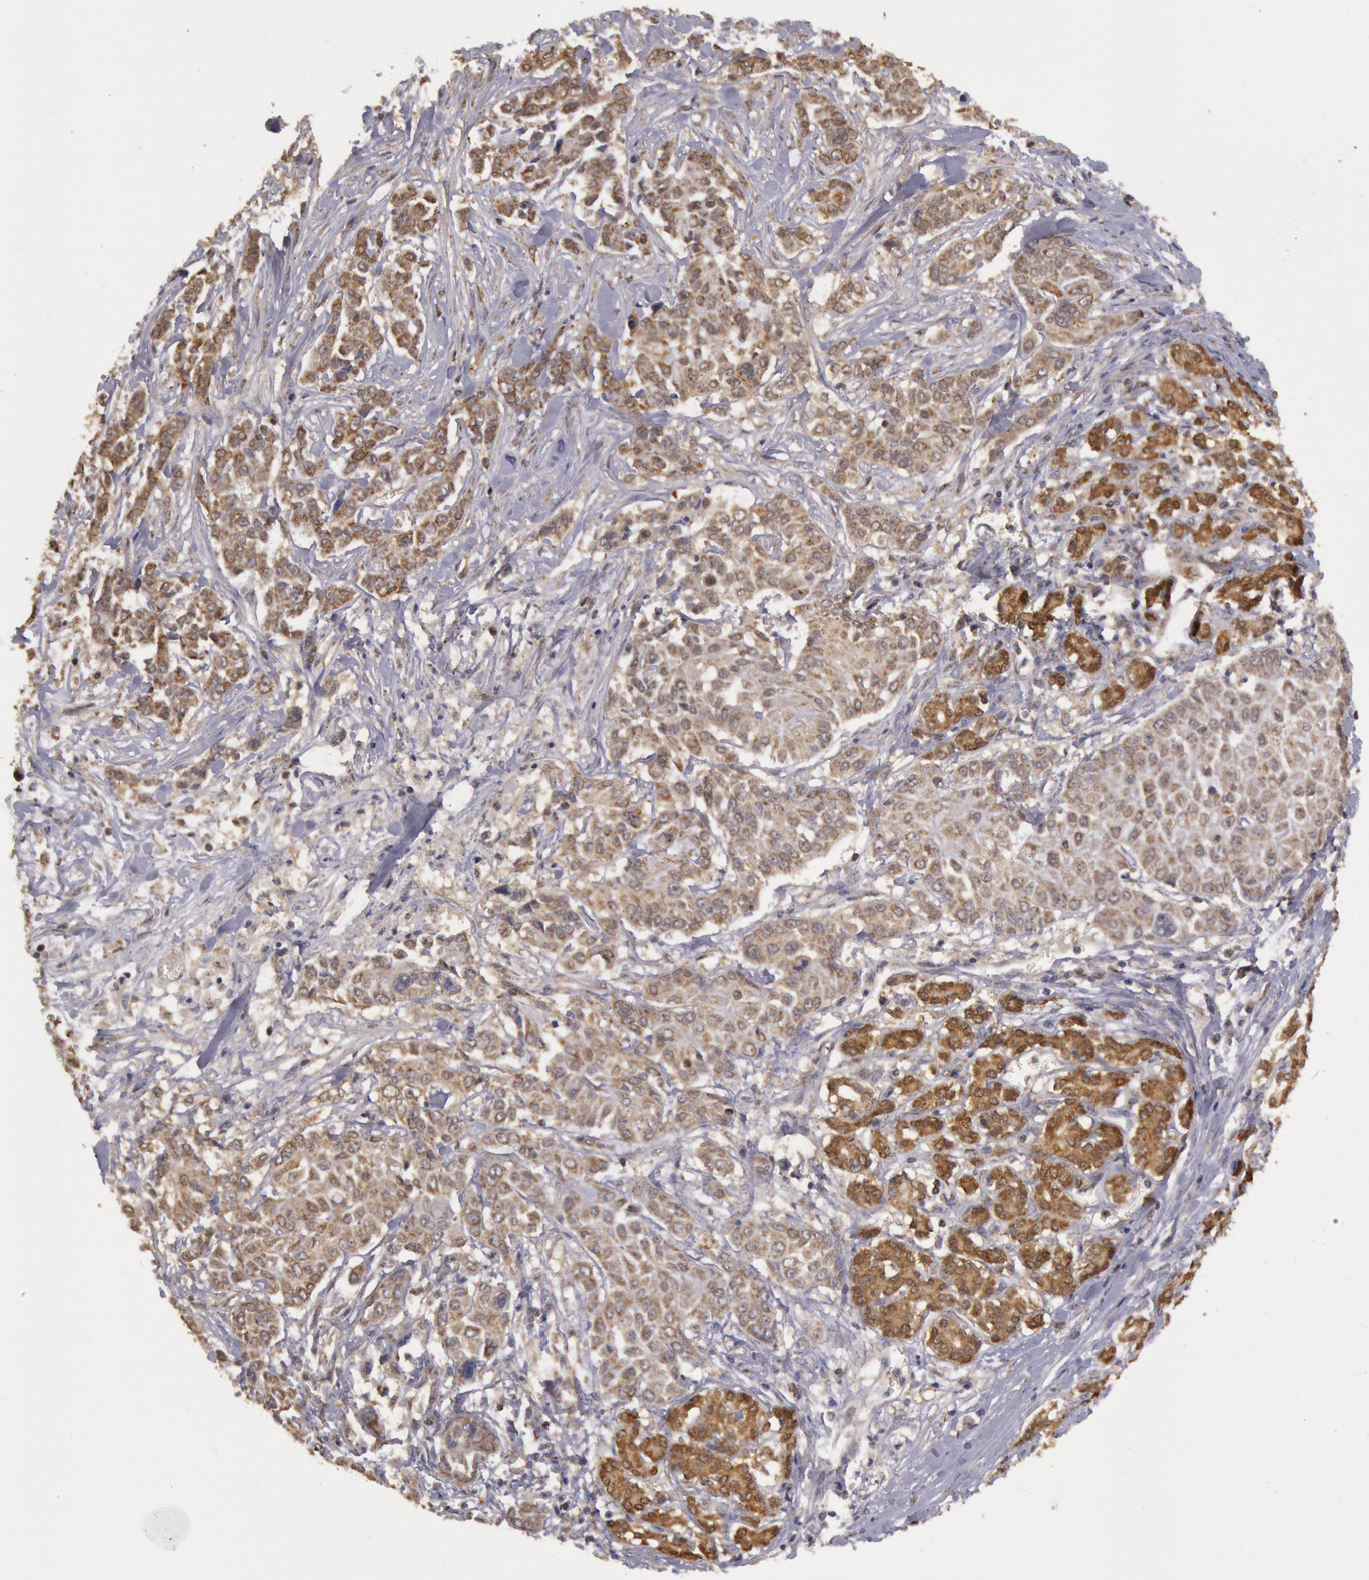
{"staining": {"intensity": "moderate", "quantity": ">75%", "location": "cytoplasmic/membranous"}, "tissue": "pancreatic cancer", "cell_type": "Tumor cells", "image_type": "cancer", "snomed": [{"axis": "morphology", "description": "Adenocarcinoma, NOS"}, {"axis": "topography", "description": "Pancreas"}], "caption": "Approximately >75% of tumor cells in pancreatic adenocarcinoma show moderate cytoplasmic/membranous protein staining as visualized by brown immunohistochemical staining.", "gene": "MPST", "patient": {"sex": "female", "age": 52}}